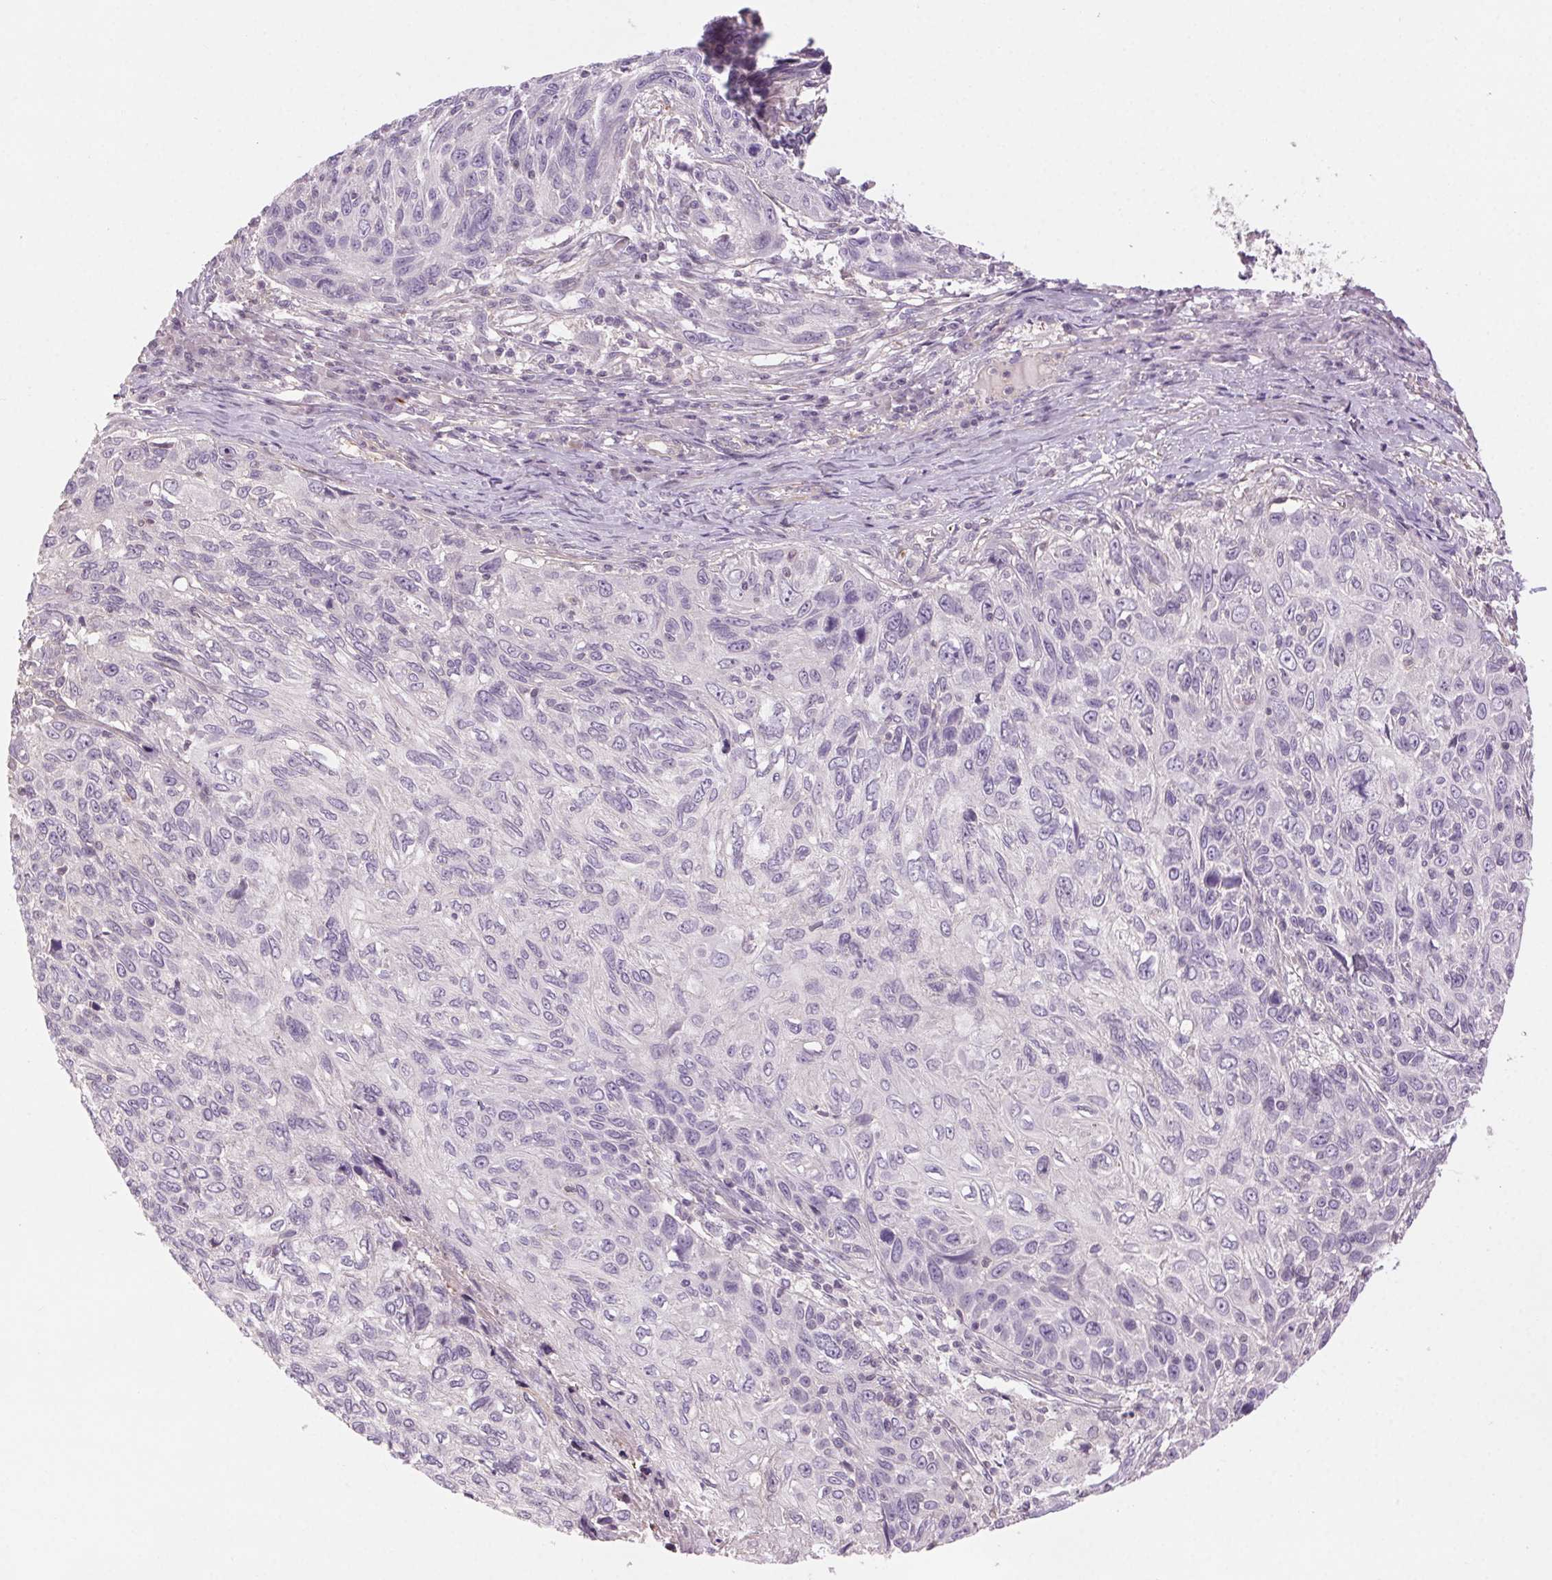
{"staining": {"intensity": "negative", "quantity": "none", "location": "none"}, "tissue": "skin cancer", "cell_type": "Tumor cells", "image_type": "cancer", "snomed": [{"axis": "morphology", "description": "Squamous cell carcinoma, NOS"}, {"axis": "topography", "description": "Skin"}], "caption": "The histopathology image demonstrates no staining of tumor cells in skin squamous cell carcinoma.", "gene": "HHLA2", "patient": {"sex": "male", "age": 92}}